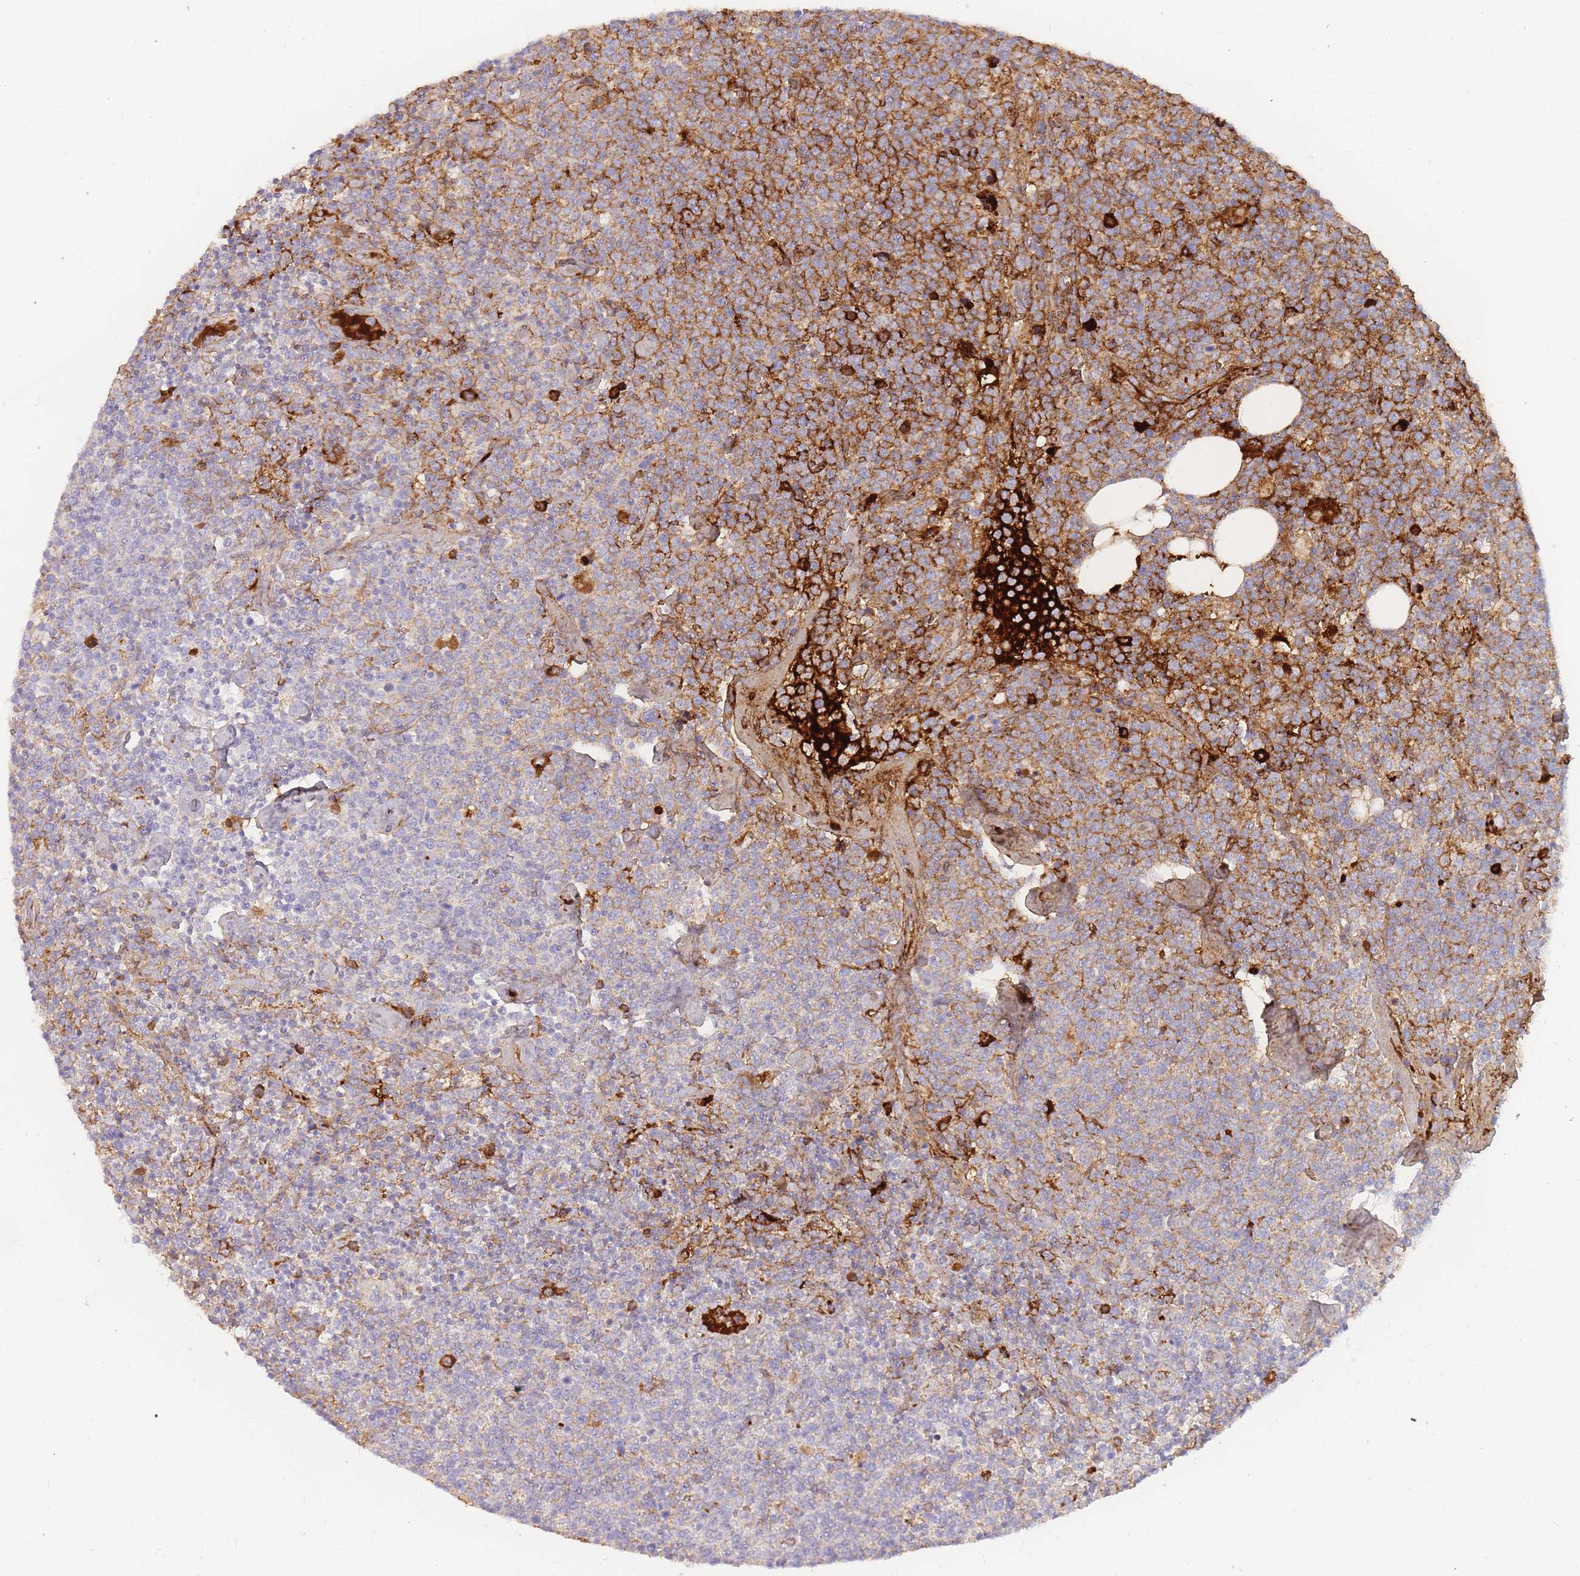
{"staining": {"intensity": "moderate", "quantity": "<25%", "location": "cytoplasmic/membranous"}, "tissue": "lymphoma", "cell_type": "Tumor cells", "image_type": "cancer", "snomed": [{"axis": "morphology", "description": "Malignant lymphoma, non-Hodgkin's type, High grade"}, {"axis": "topography", "description": "Lymph node"}], "caption": "Protein expression analysis of human lymphoma reveals moderate cytoplasmic/membranous staining in approximately <25% of tumor cells.", "gene": "PRG4", "patient": {"sex": "male", "age": 61}}